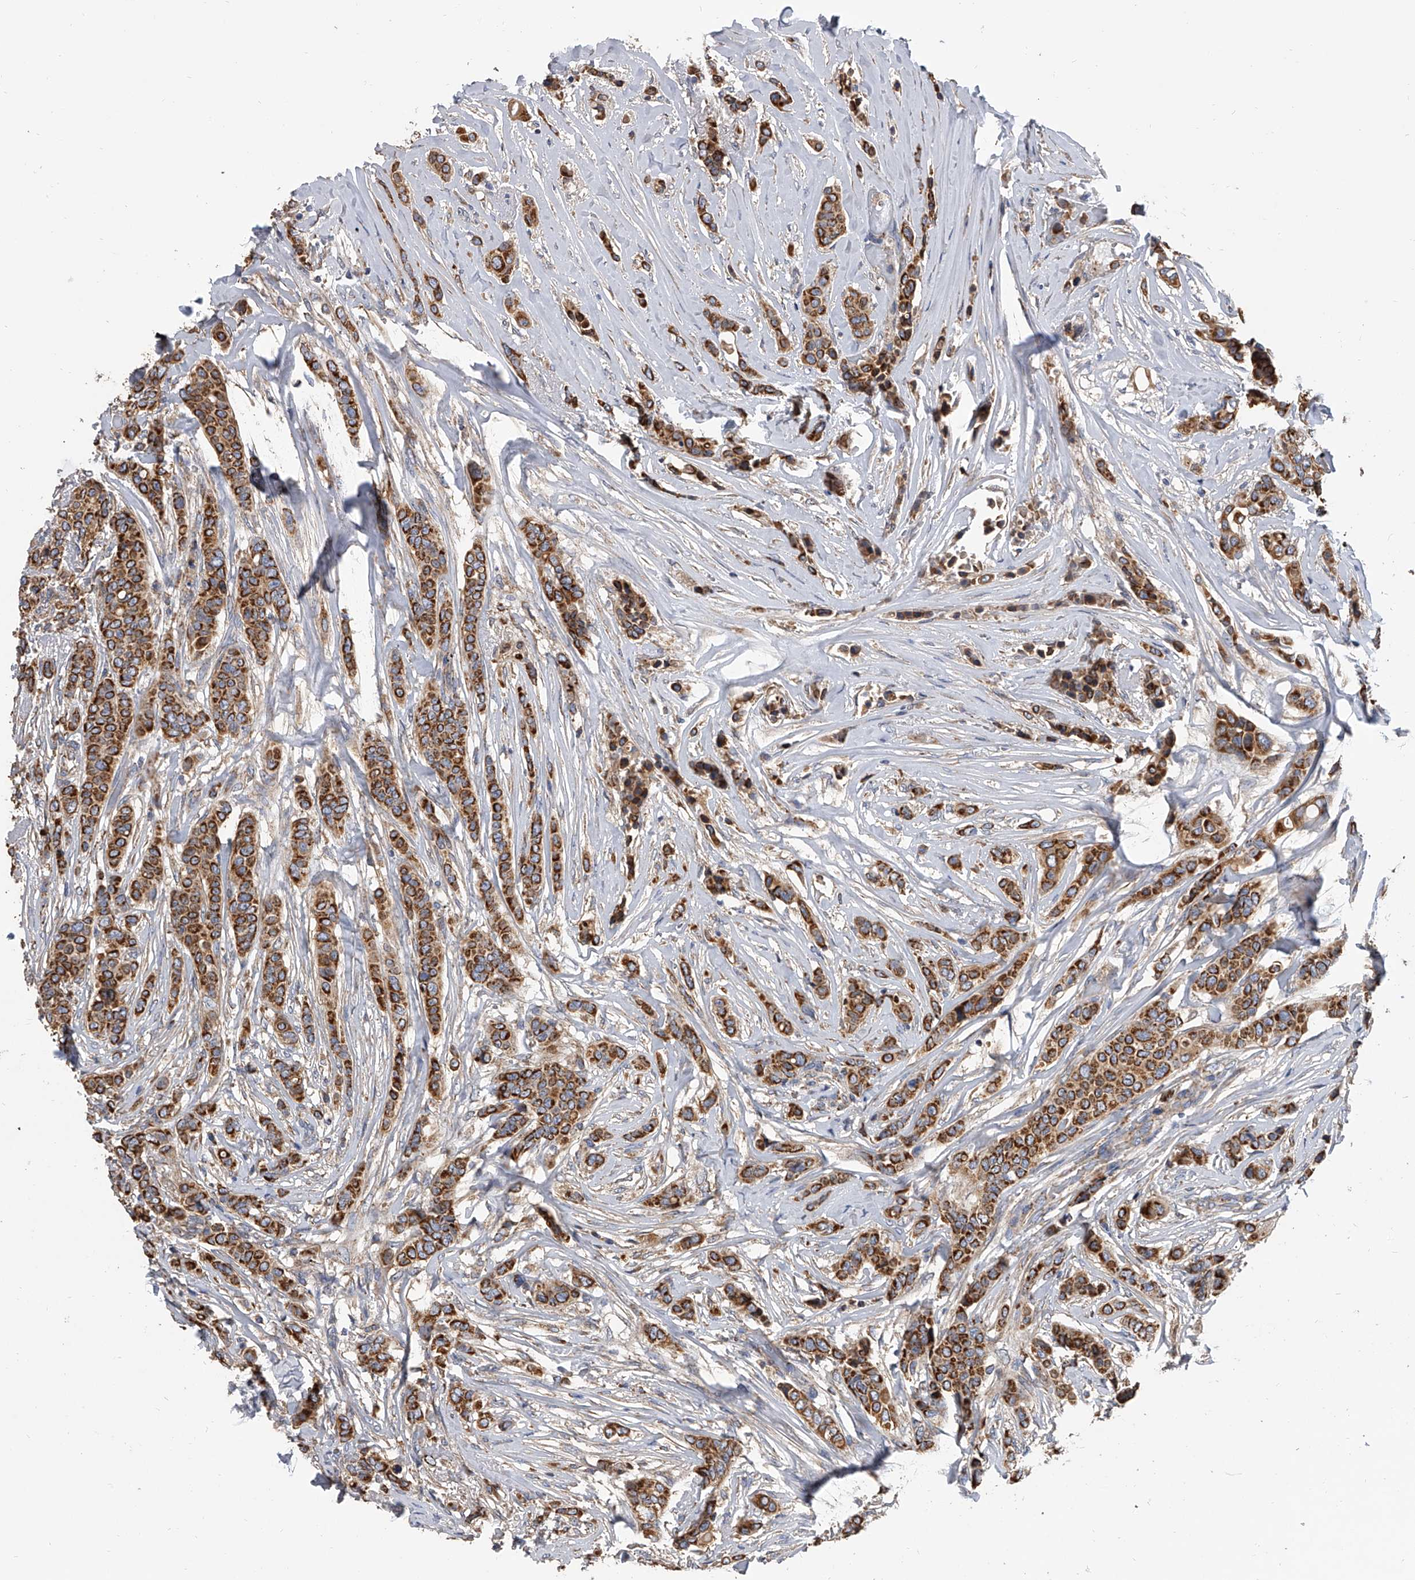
{"staining": {"intensity": "strong", "quantity": ">75%", "location": "cytoplasmic/membranous"}, "tissue": "breast cancer", "cell_type": "Tumor cells", "image_type": "cancer", "snomed": [{"axis": "morphology", "description": "Lobular carcinoma"}, {"axis": "topography", "description": "Breast"}], "caption": "This histopathology image displays breast cancer (lobular carcinoma) stained with IHC to label a protein in brown. The cytoplasmic/membranous of tumor cells show strong positivity for the protein. Nuclei are counter-stained blue.", "gene": "MRPL28", "patient": {"sex": "female", "age": 51}}